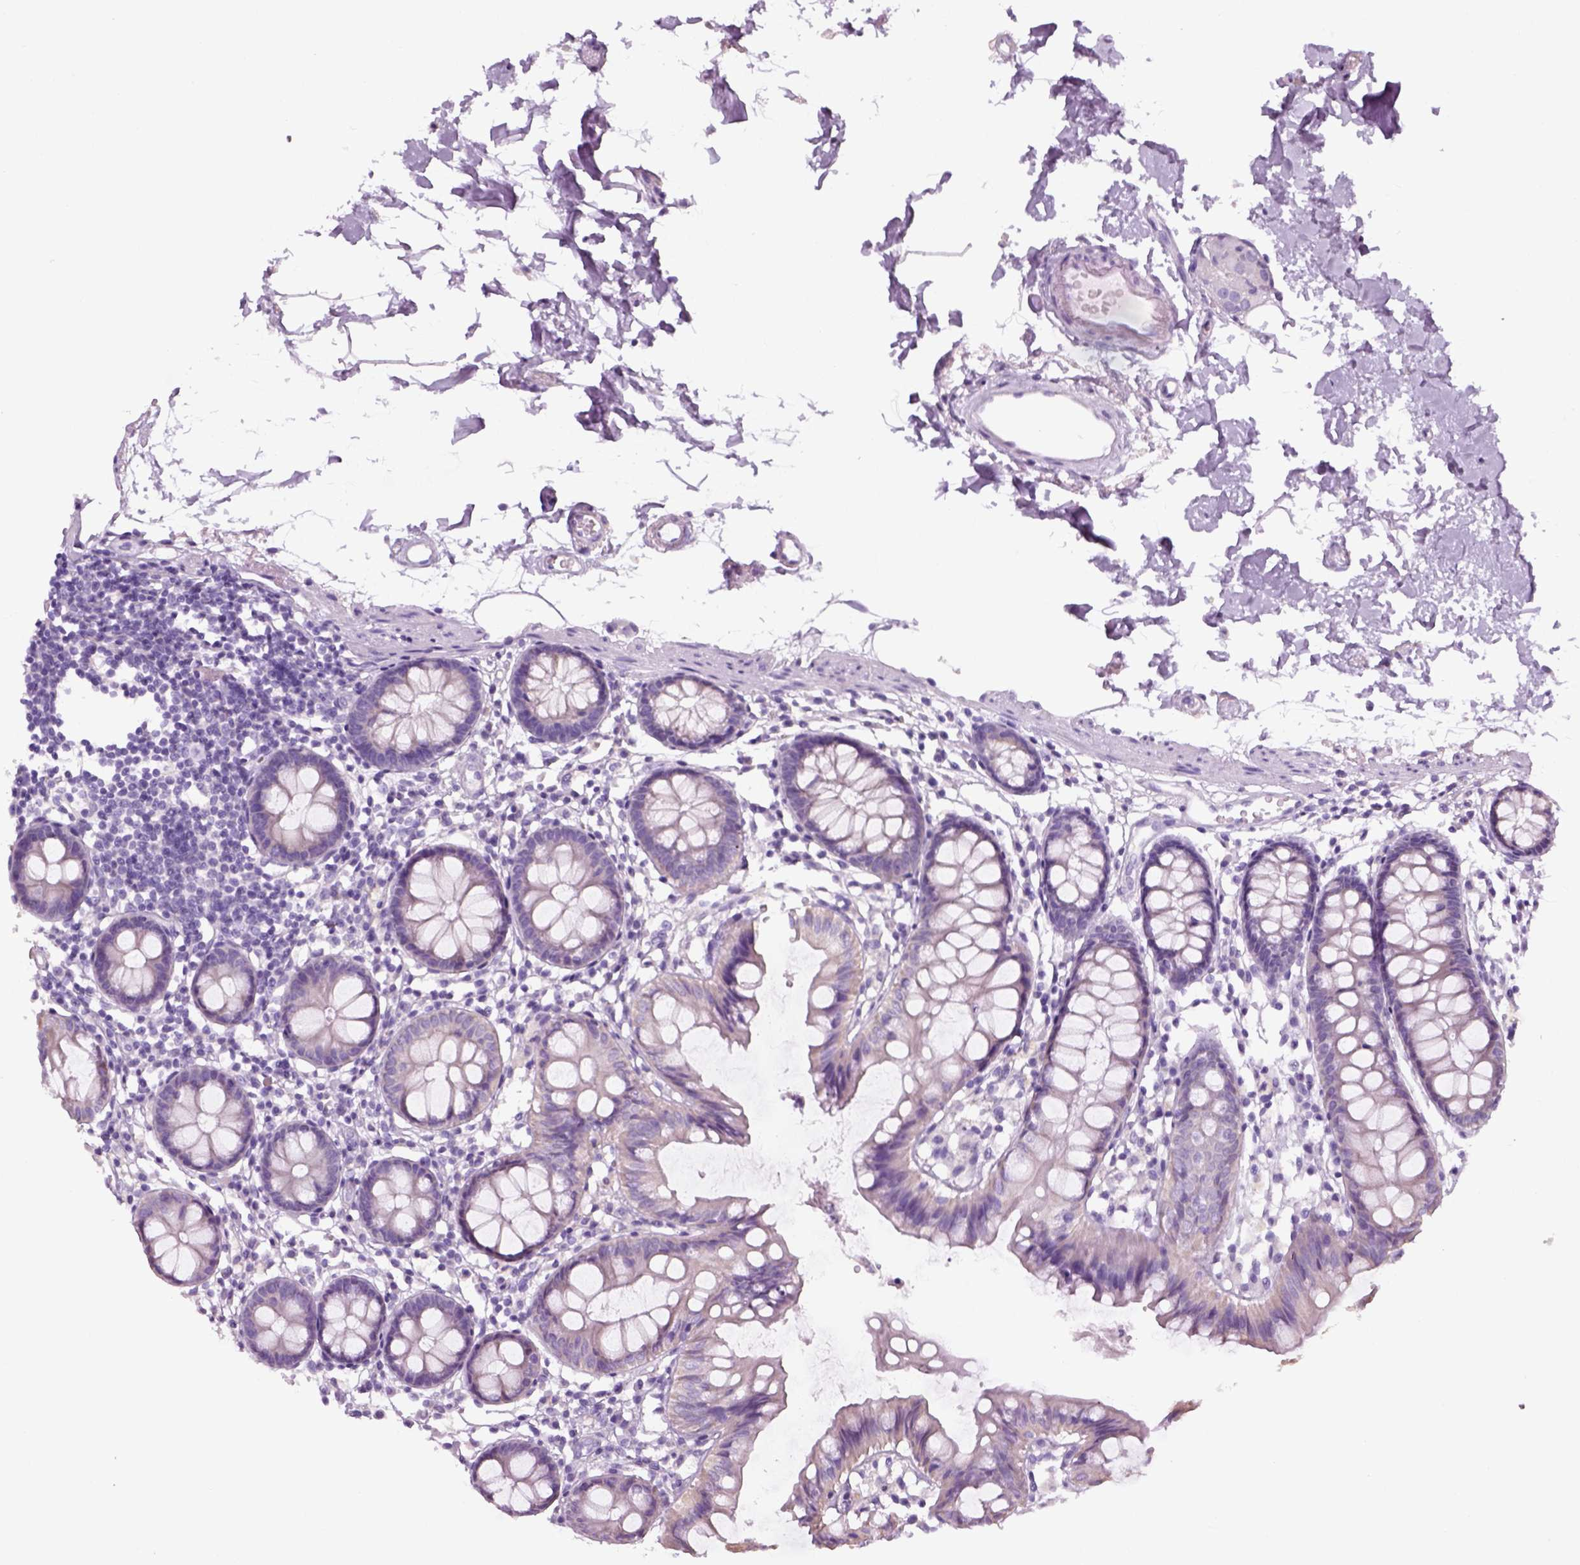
{"staining": {"intensity": "negative", "quantity": "none", "location": "none"}, "tissue": "colon", "cell_type": "Endothelial cells", "image_type": "normal", "snomed": [{"axis": "morphology", "description": "Normal tissue, NOS"}, {"axis": "topography", "description": "Colon"}], "caption": "Endothelial cells show no significant protein expression in normal colon. (DAB (3,3'-diaminobenzidine) IHC, high magnification).", "gene": "SLC12A5", "patient": {"sex": "female", "age": 84}}